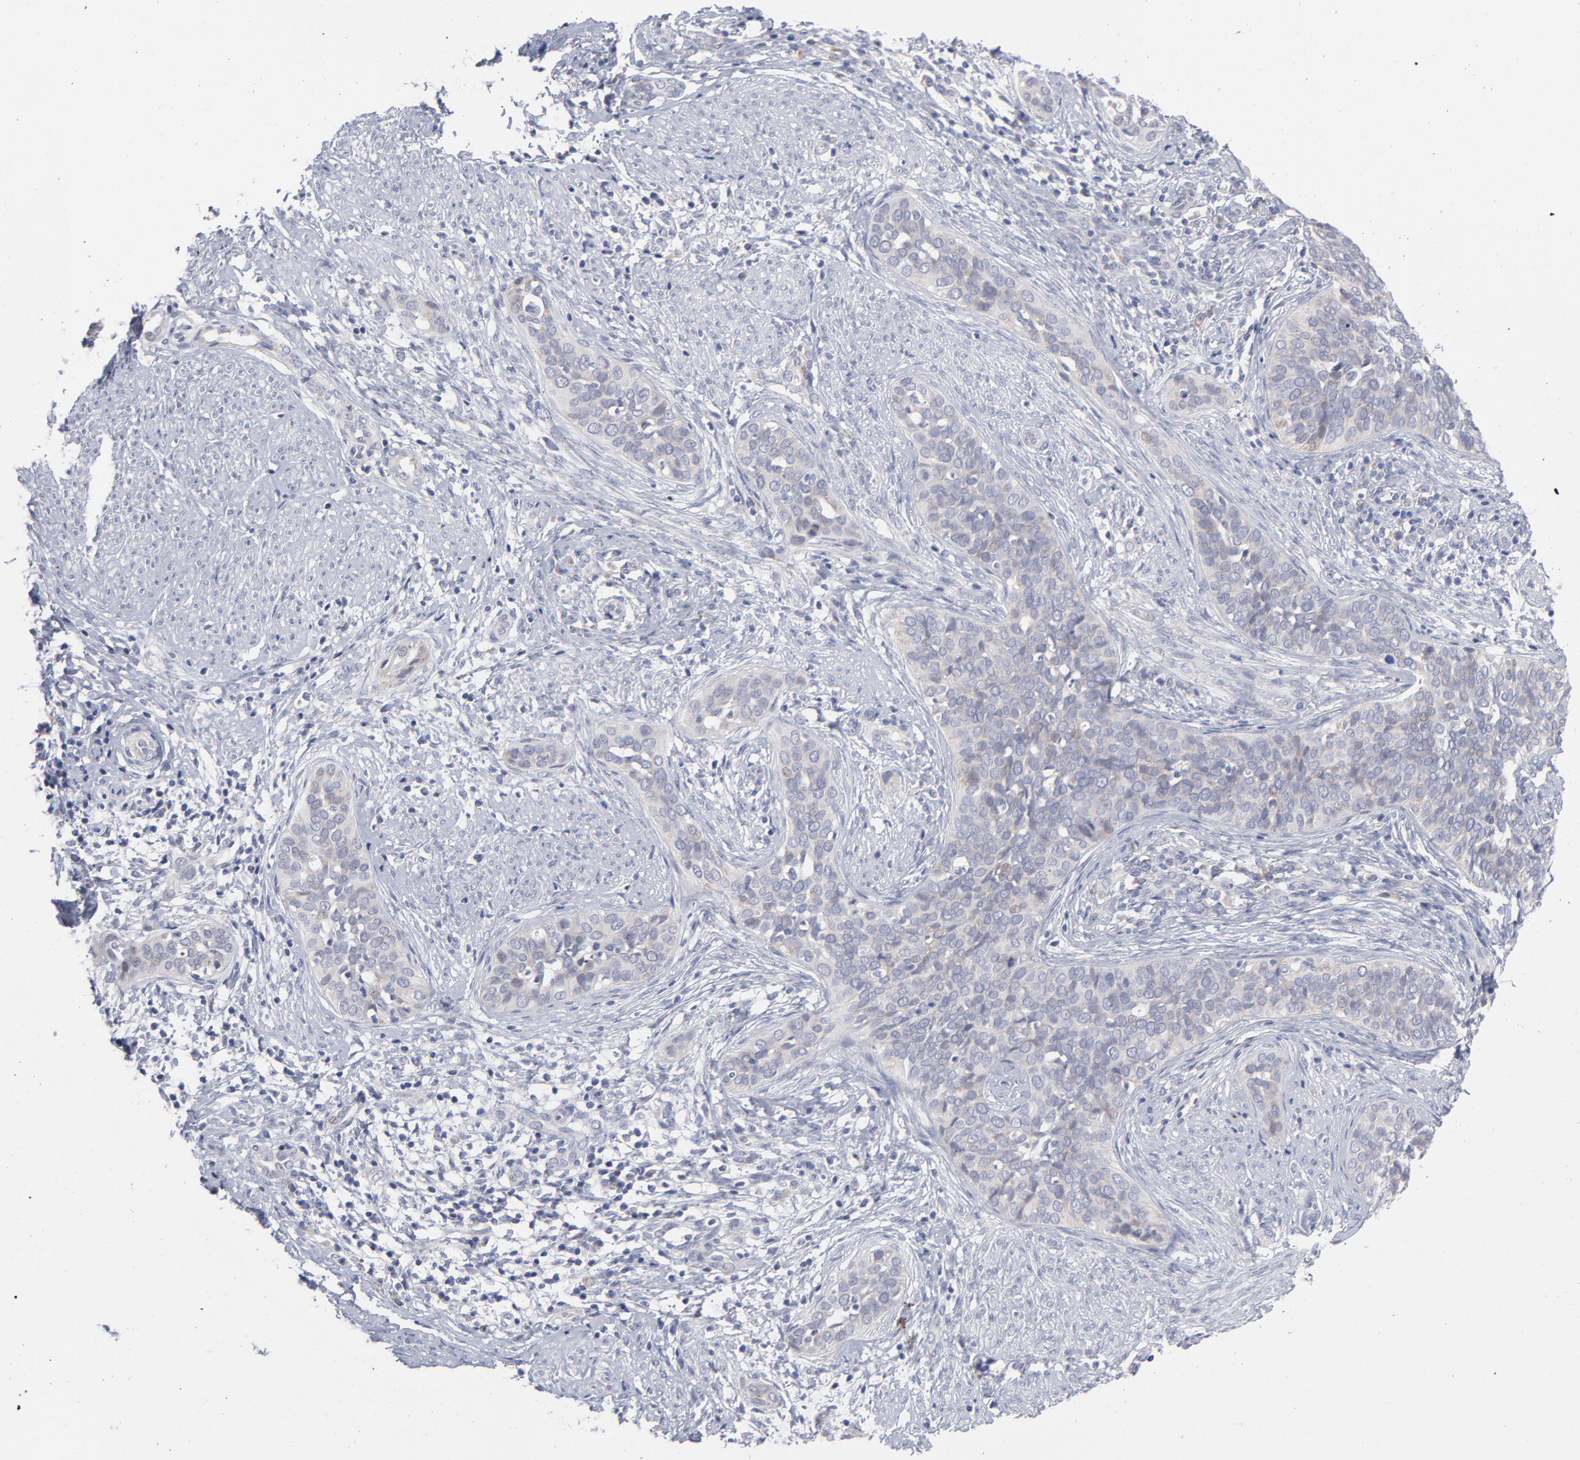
{"staining": {"intensity": "negative", "quantity": "none", "location": "none"}, "tissue": "cervical cancer", "cell_type": "Tumor cells", "image_type": "cancer", "snomed": [{"axis": "morphology", "description": "Squamous cell carcinoma, NOS"}, {"axis": "topography", "description": "Cervix"}], "caption": "Immunohistochemical staining of human cervical cancer demonstrates no significant positivity in tumor cells. (DAB immunohistochemistry (IHC), high magnification).", "gene": "RPS24", "patient": {"sex": "female", "age": 31}}